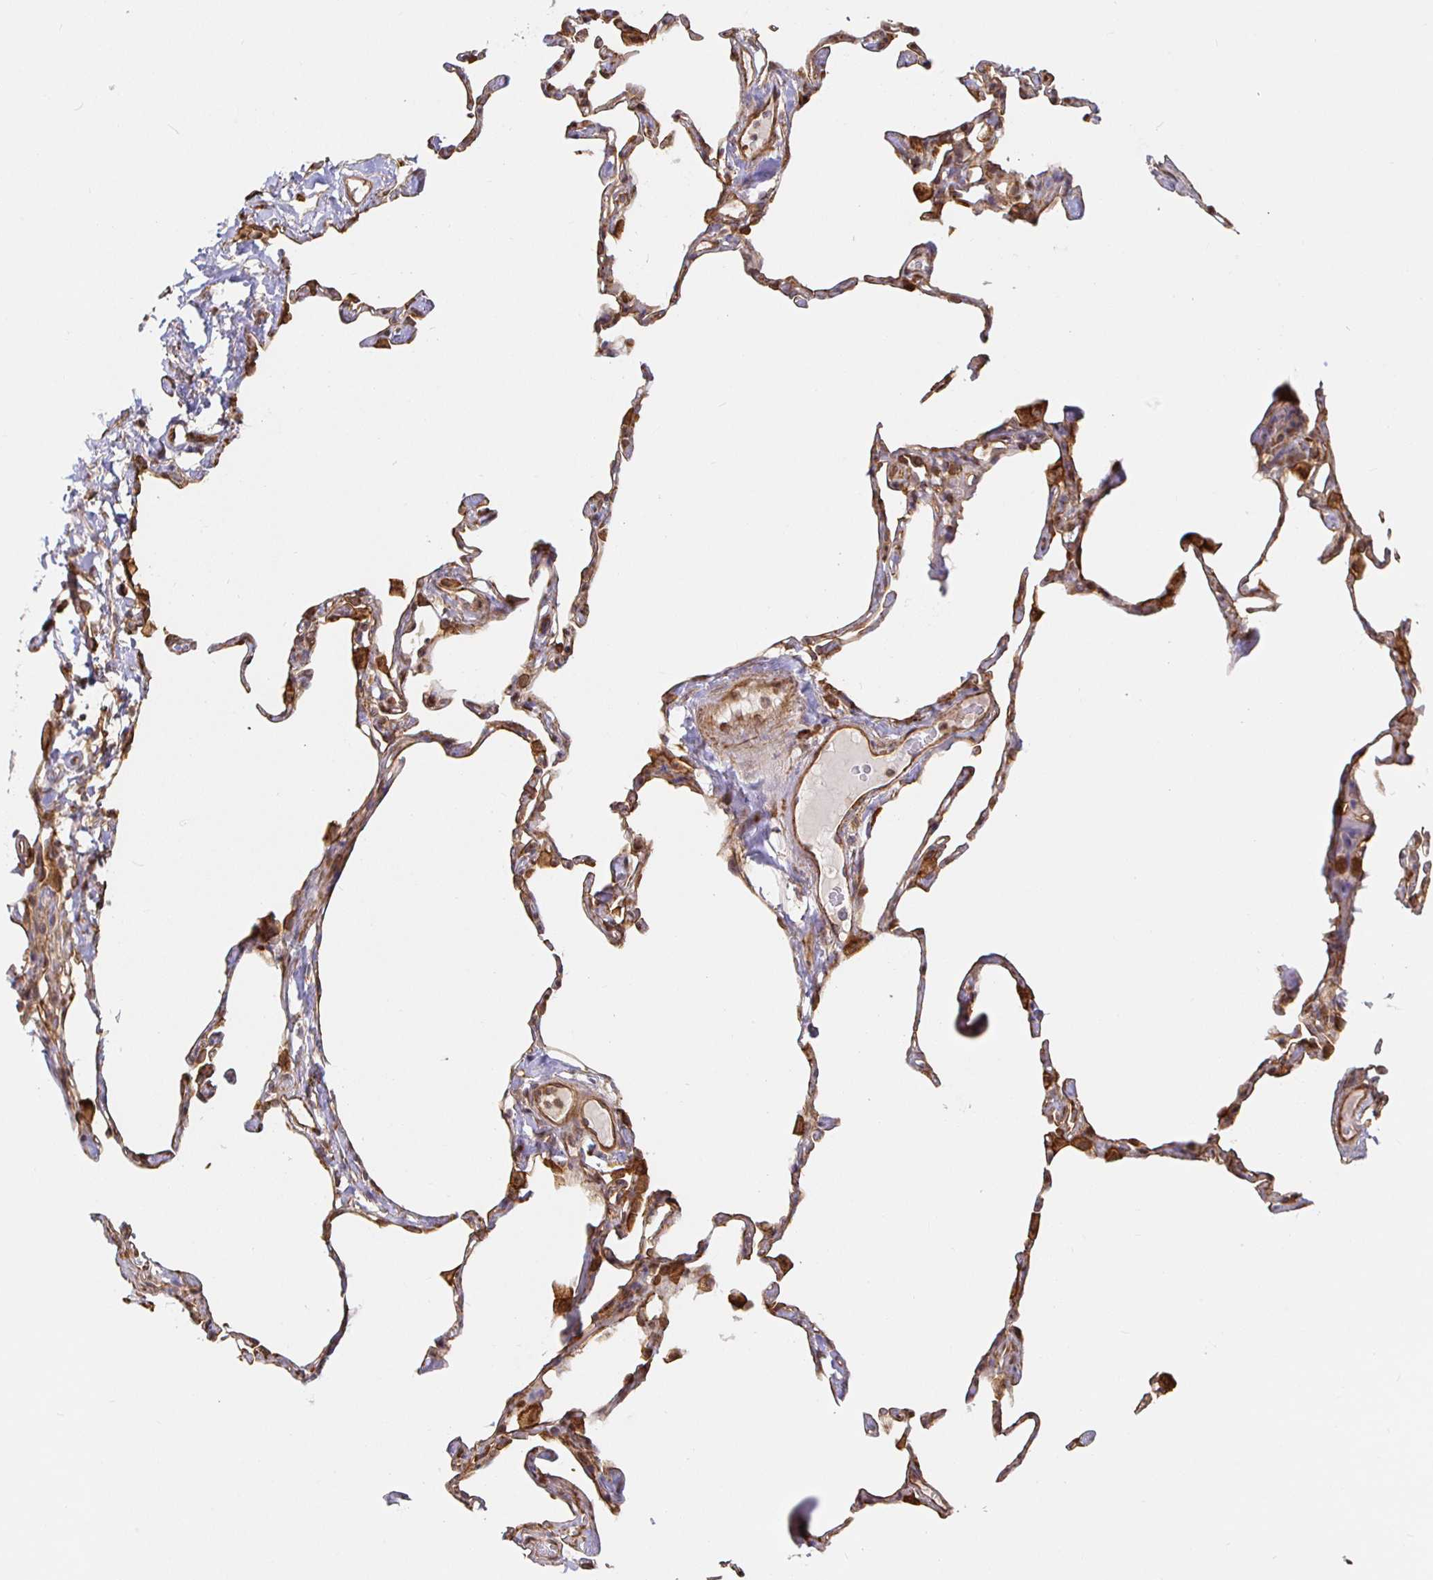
{"staining": {"intensity": "moderate", "quantity": "25%-75%", "location": "cytoplasmic/membranous"}, "tissue": "lung", "cell_type": "Alveolar cells", "image_type": "normal", "snomed": [{"axis": "morphology", "description": "Normal tissue, NOS"}, {"axis": "topography", "description": "Lung"}], "caption": "Lung stained for a protein (brown) reveals moderate cytoplasmic/membranous positive staining in approximately 25%-75% of alveolar cells.", "gene": "STRAP", "patient": {"sex": "male", "age": 65}}